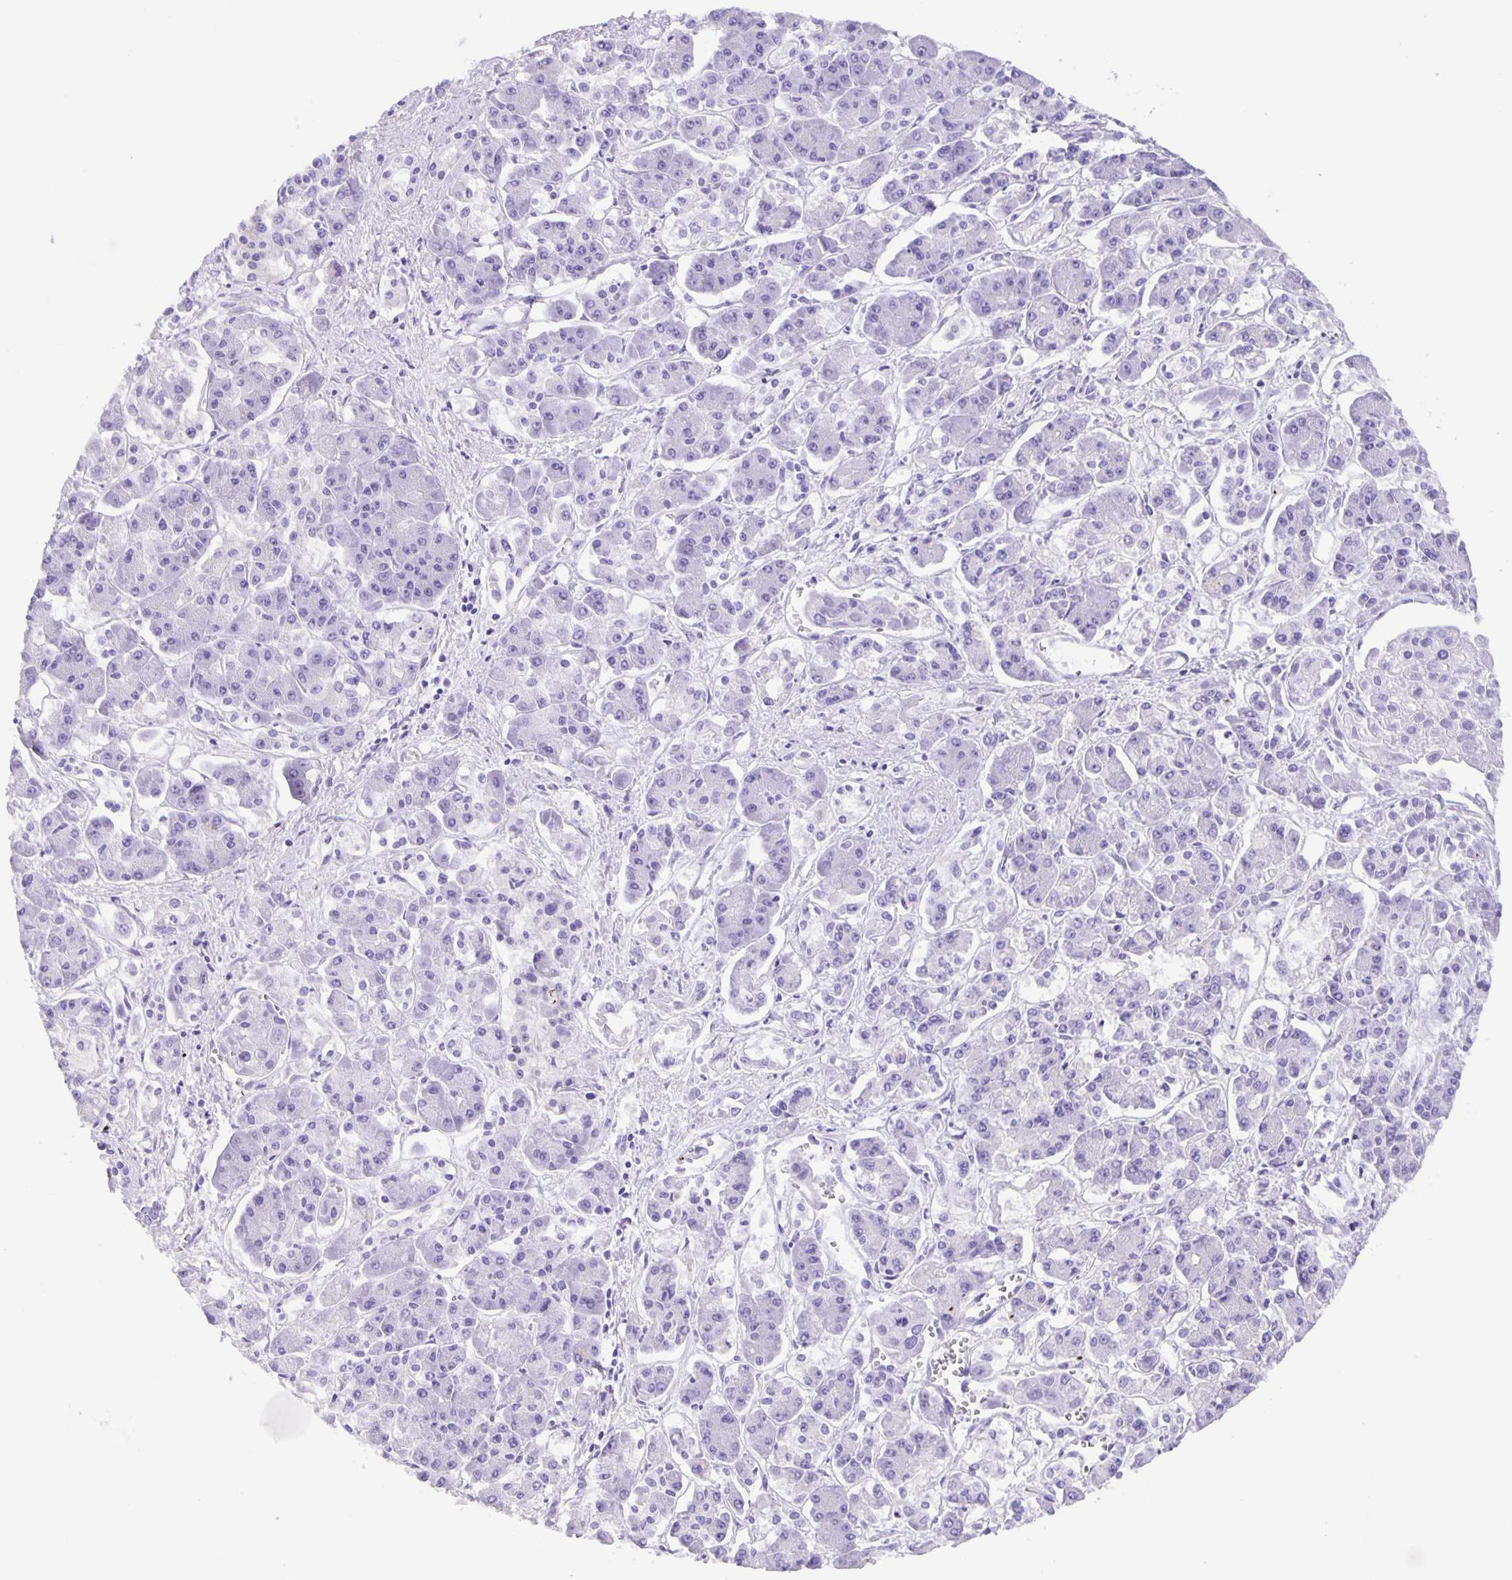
{"staining": {"intensity": "negative", "quantity": "none", "location": "none"}, "tissue": "pancreatic cancer", "cell_type": "Tumor cells", "image_type": "cancer", "snomed": [{"axis": "morphology", "description": "Adenocarcinoma, NOS"}, {"axis": "topography", "description": "Pancreas"}], "caption": "Protein analysis of pancreatic adenocarcinoma shows no significant expression in tumor cells.", "gene": "GUCA2A", "patient": {"sex": "male", "age": 85}}